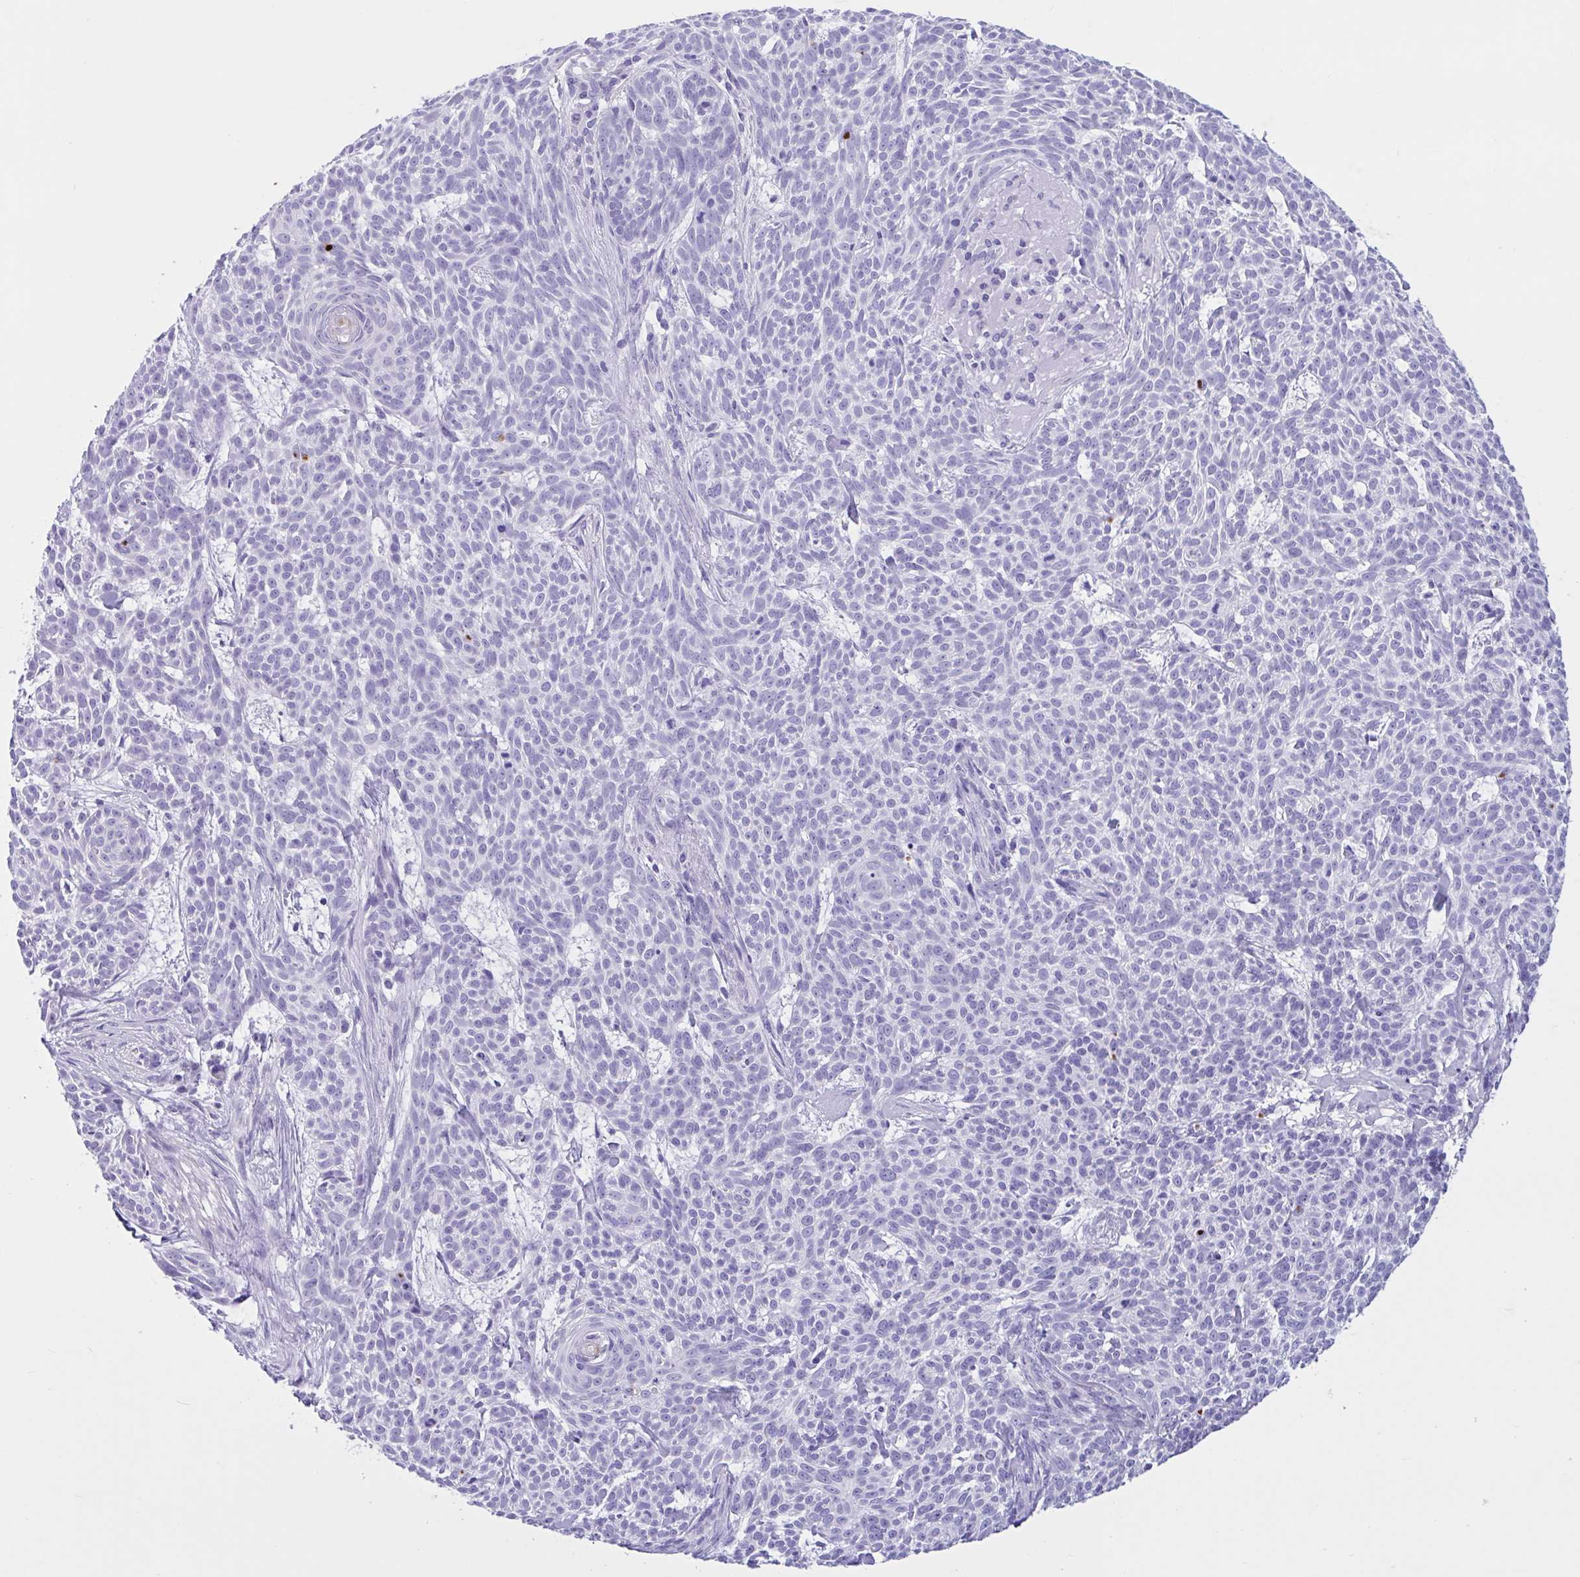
{"staining": {"intensity": "negative", "quantity": "none", "location": "none"}, "tissue": "skin cancer", "cell_type": "Tumor cells", "image_type": "cancer", "snomed": [{"axis": "morphology", "description": "Basal cell carcinoma"}, {"axis": "topography", "description": "Skin"}], "caption": "Basal cell carcinoma (skin) was stained to show a protein in brown. There is no significant staining in tumor cells.", "gene": "OR4N4", "patient": {"sex": "female", "age": 93}}